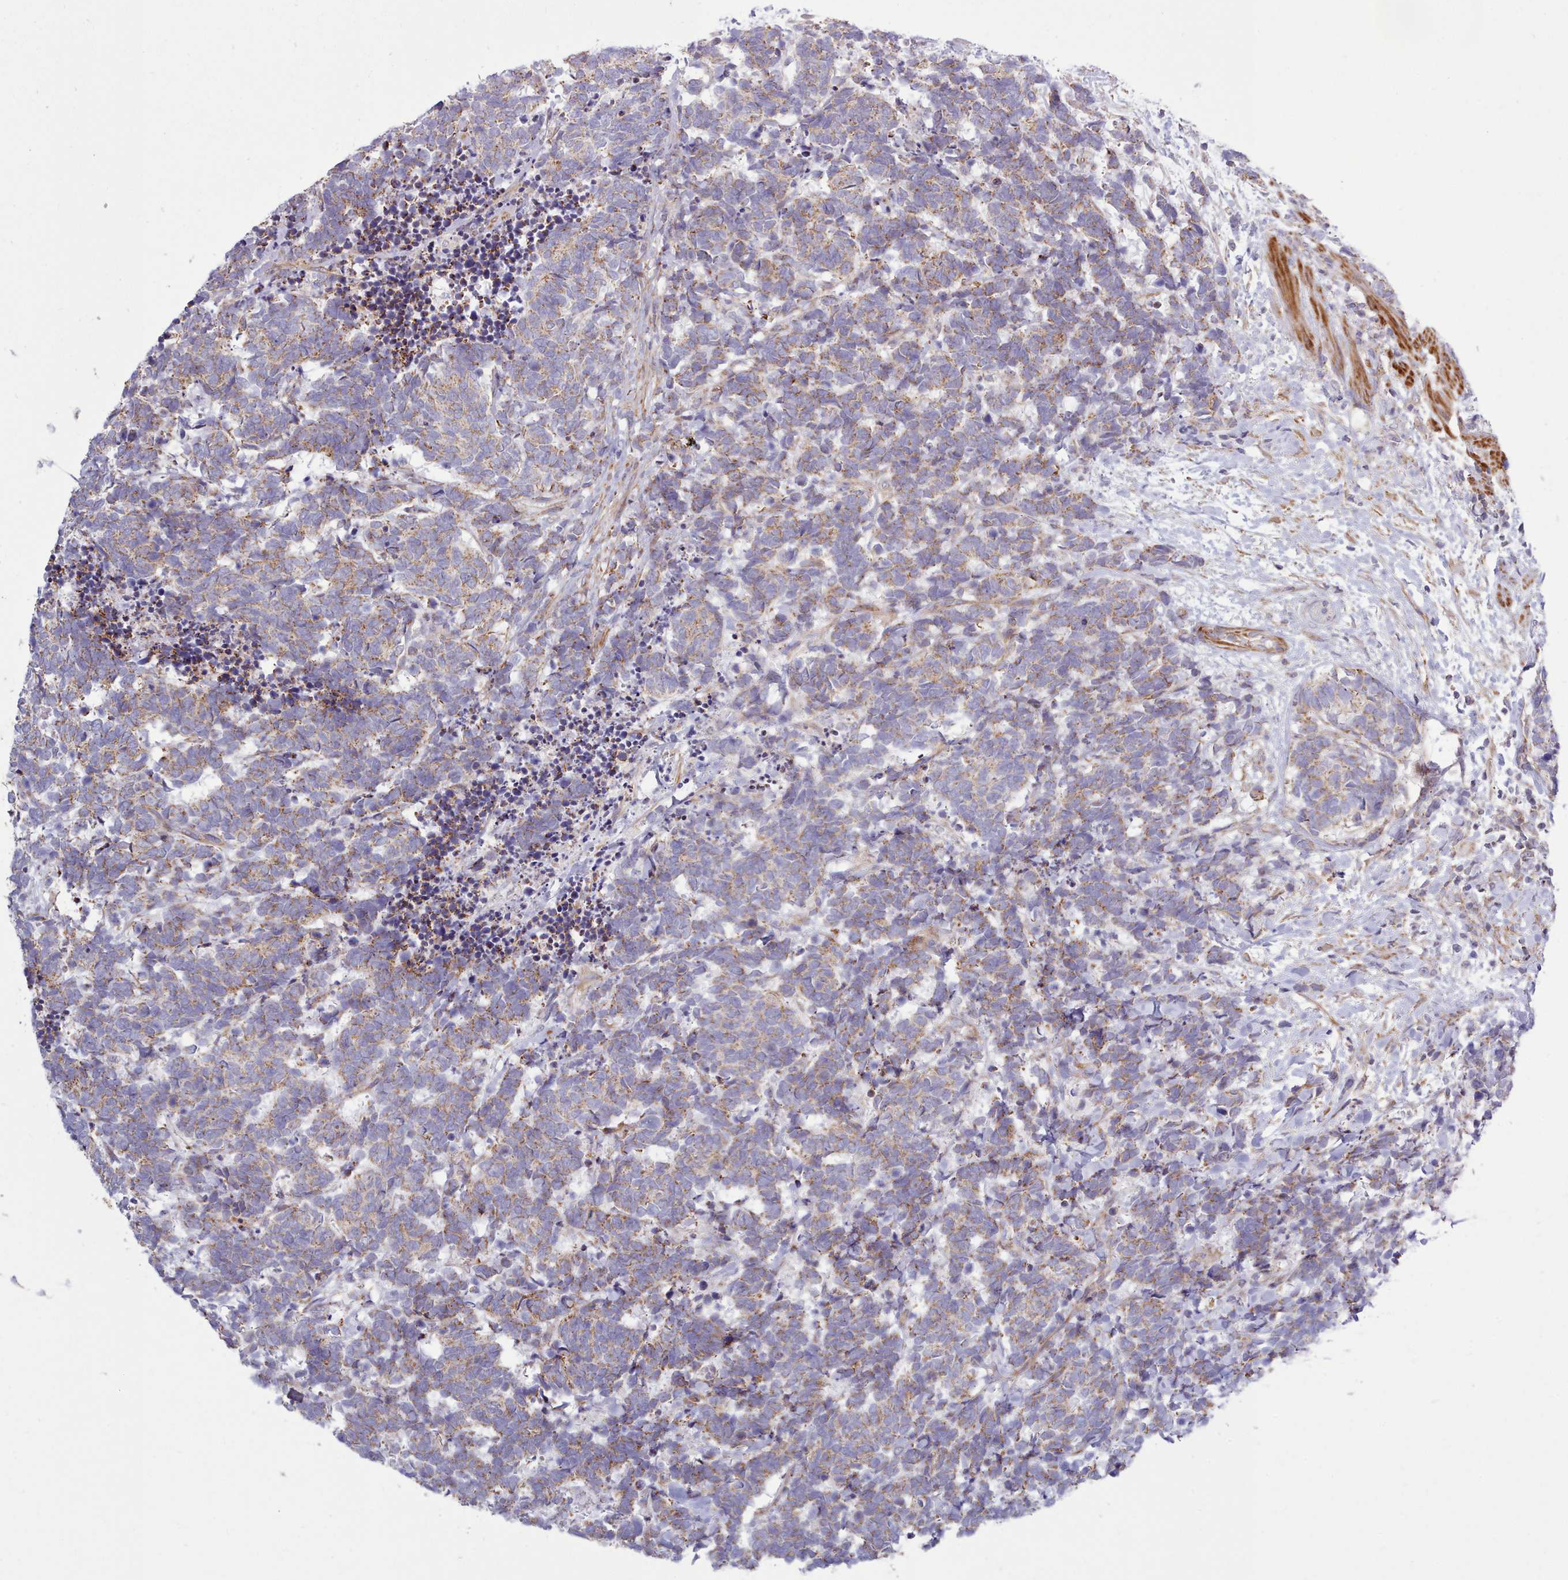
{"staining": {"intensity": "moderate", "quantity": ">75%", "location": "cytoplasmic/membranous"}, "tissue": "carcinoid", "cell_type": "Tumor cells", "image_type": "cancer", "snomed": [{"axis": "morphology", "description": "Carcinoma, NOS"}, {"axis": "morphology", "description": "Carcinoid, malignant, NOS"}, {"axis": "topography", "description": "Prostate"}], "caption": "Carcinoid stained for a protein reveals moderate cytoplasmic/membranous positivity in tumor cells.", "gene": "MRPL21", "patient": {"sex": "male", "age": 57}}